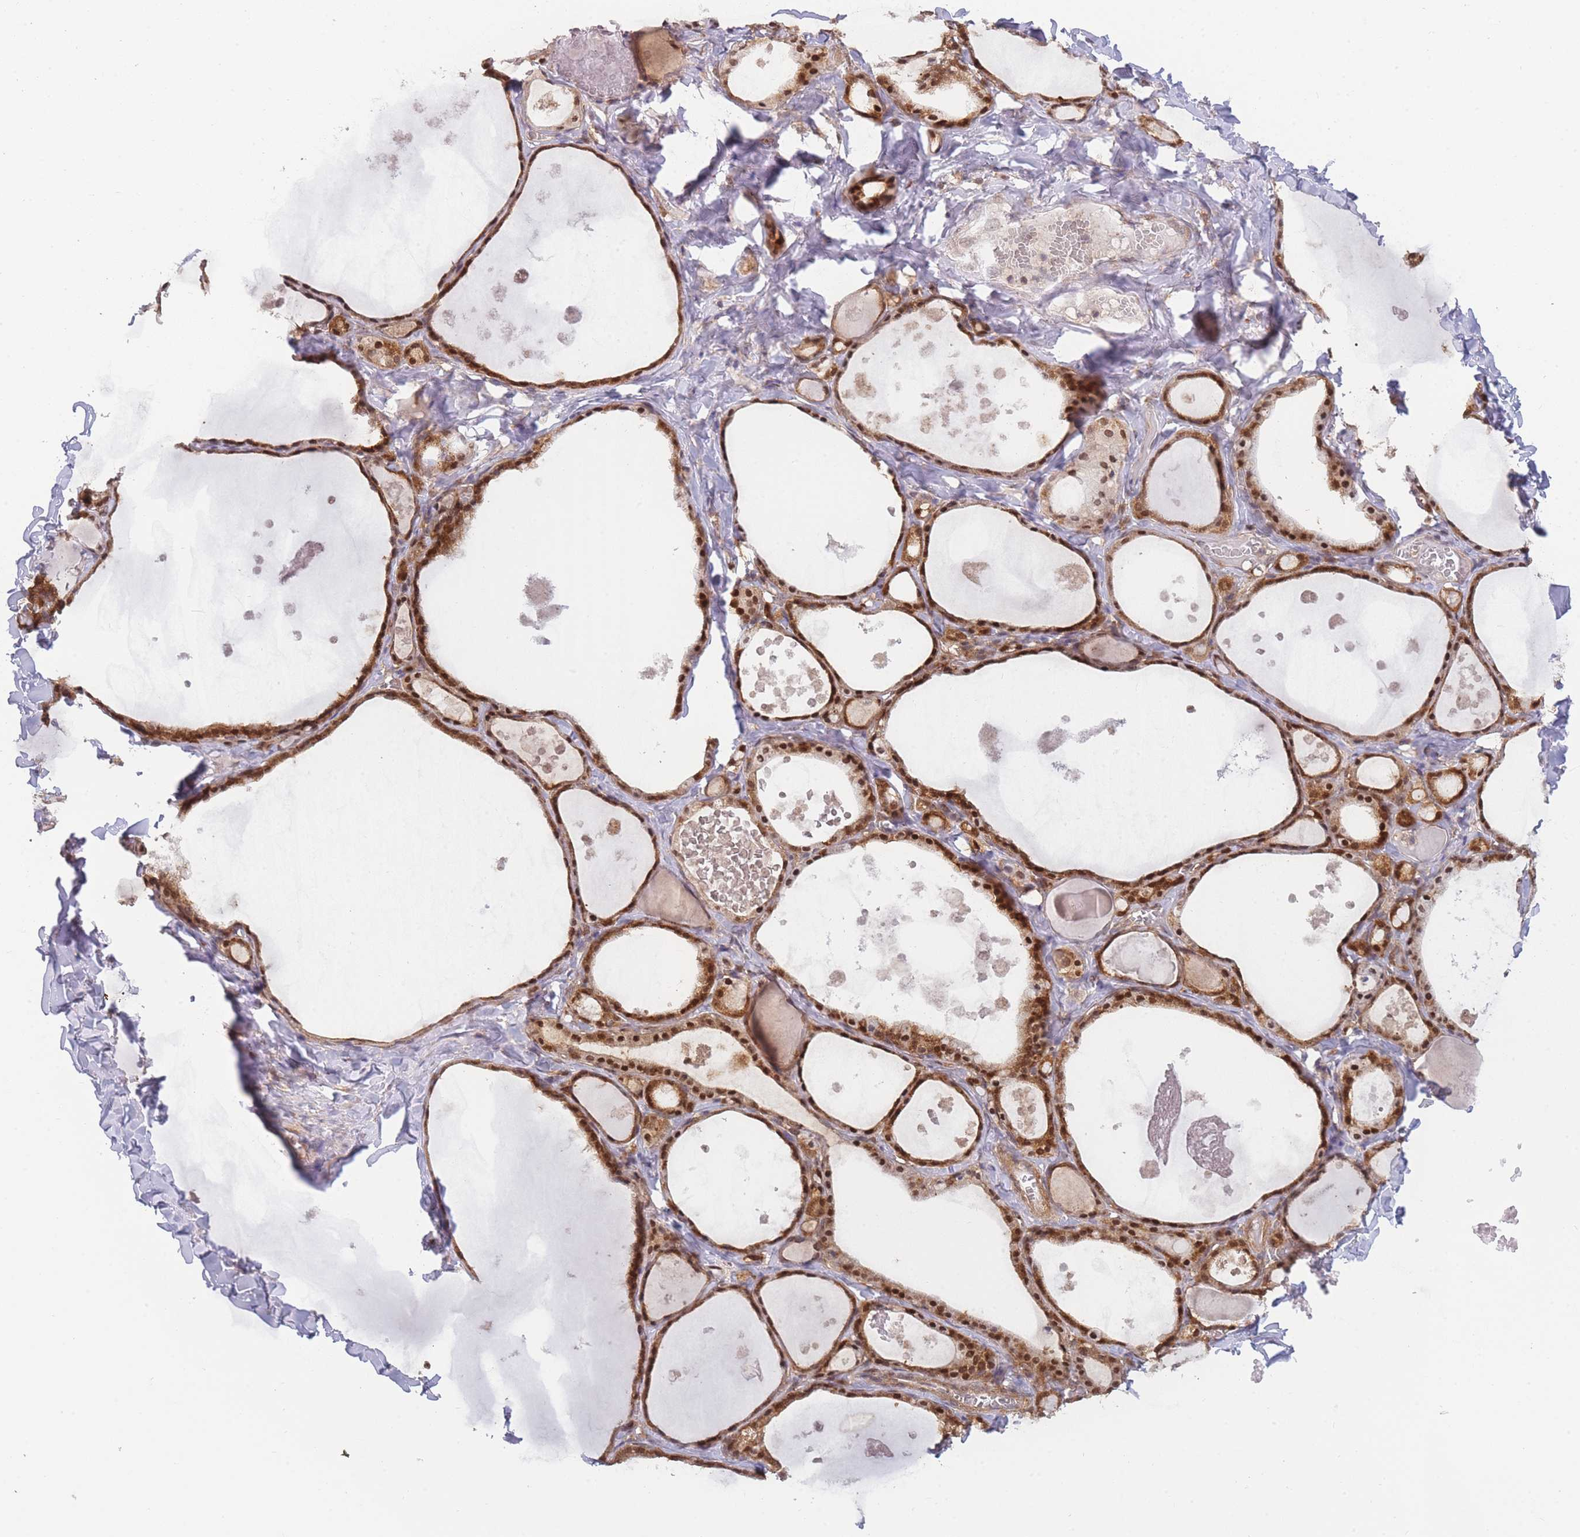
{"staining": {"intensity": "strong", "quantity": ">75%", "location": "cytoplasmic/membranous,nuclear"}, "tissue": "thyroid gland", "cell_type": "Glandular cells", "image_type": "normal", "snomed": [{"axis": "morphology", "description": "Normal tissue, NOS"}, {"axis": "topography", "description": "Thyroid gland"}], "caption": "Thyroid gland stained with immunohistochemistry (IHC) displays strong cytoplasmic/membranous,nuclear expression in approximately >75% of glandular cells. (IHC, brightfield microscopy, high magnification).", "gene": "MRI1", "patient": {"sex": "male", "age": 56}}